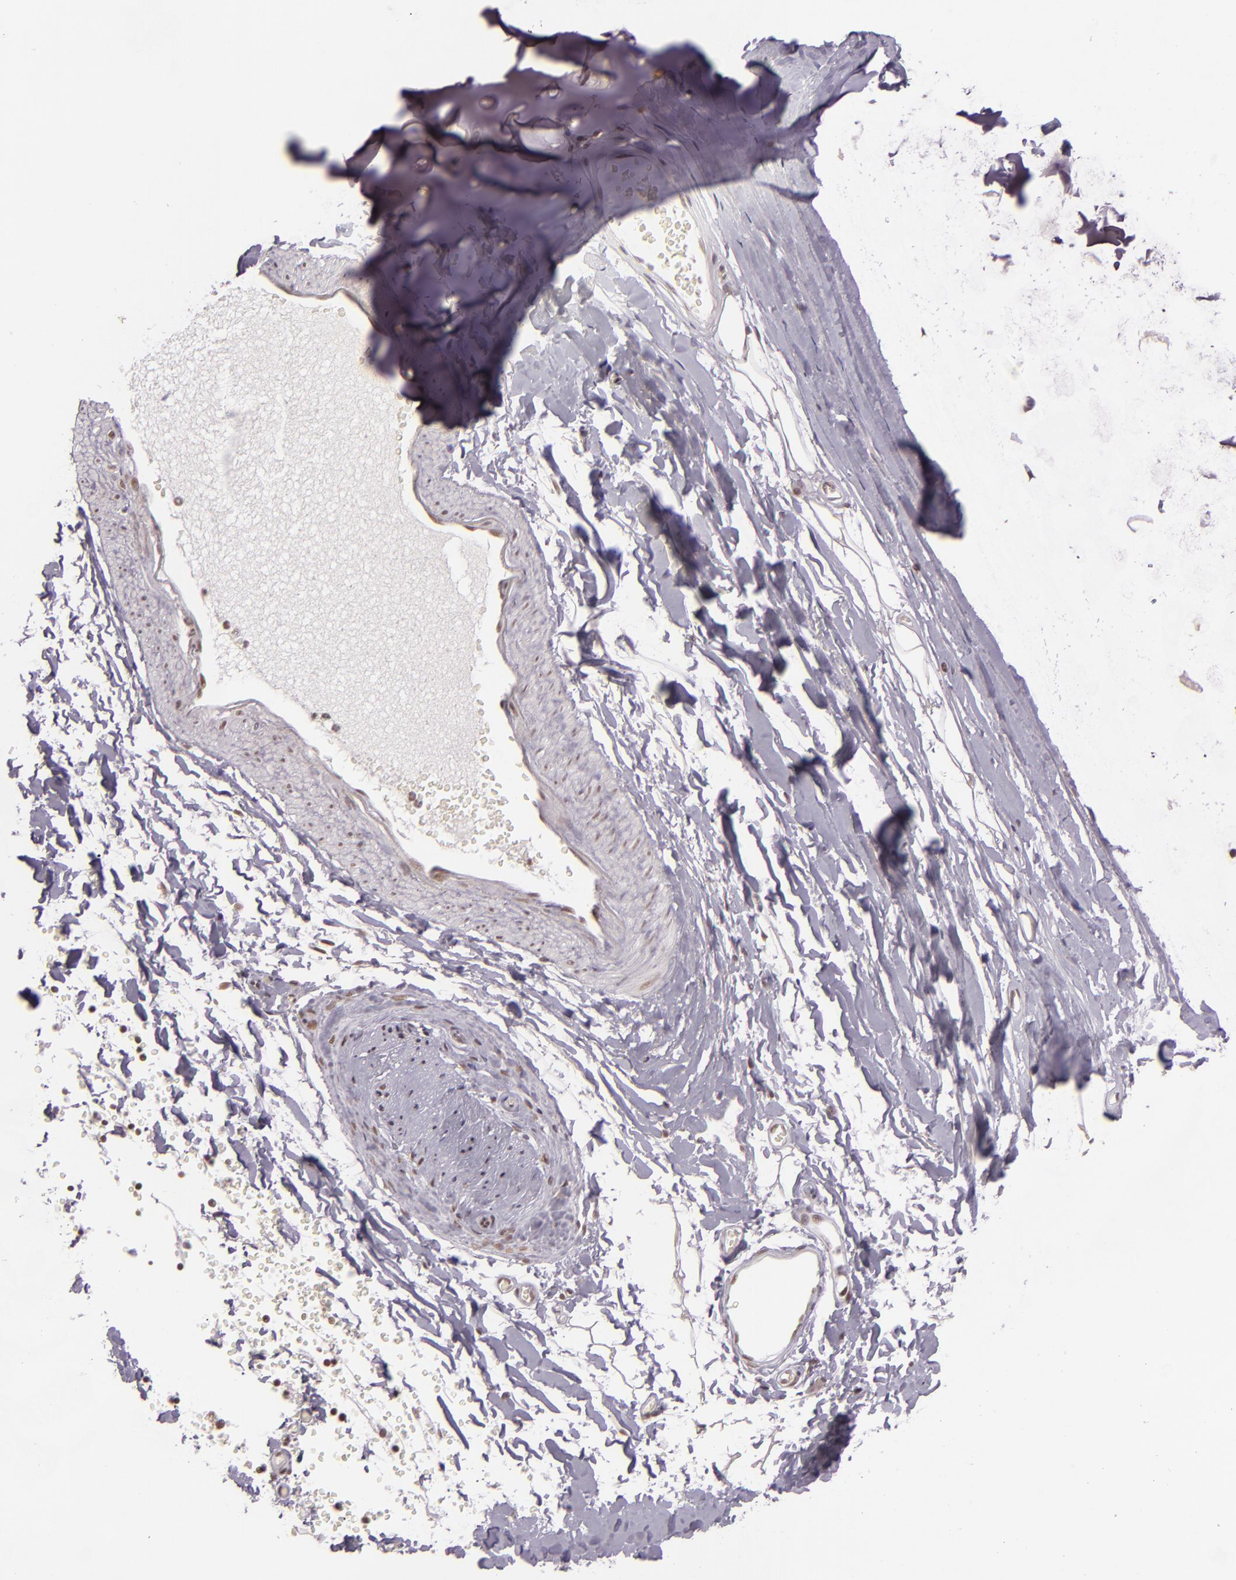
{"staining": {"intensity": "negative", "quantity": "none", "location": "none"}, "tissue": "adipose tissue", "cell_type": "Adipocytes", "image_type": "normal", "snomed": [{"axis": "morphology", "description": "Normal tissue, NOS"}, {"axis": "topography", "description": "Bronchus"}, {"axis": "topography", "description": "Lung"}], "caption": "Adipocytes are negative for protein expression in unremarkable human adipose tissue. (Immunohistochemistry (ihc), brightfield microscopy, high magnification).", "gene": "ZFX", "patient": {"sex": "female", "age": 56}}